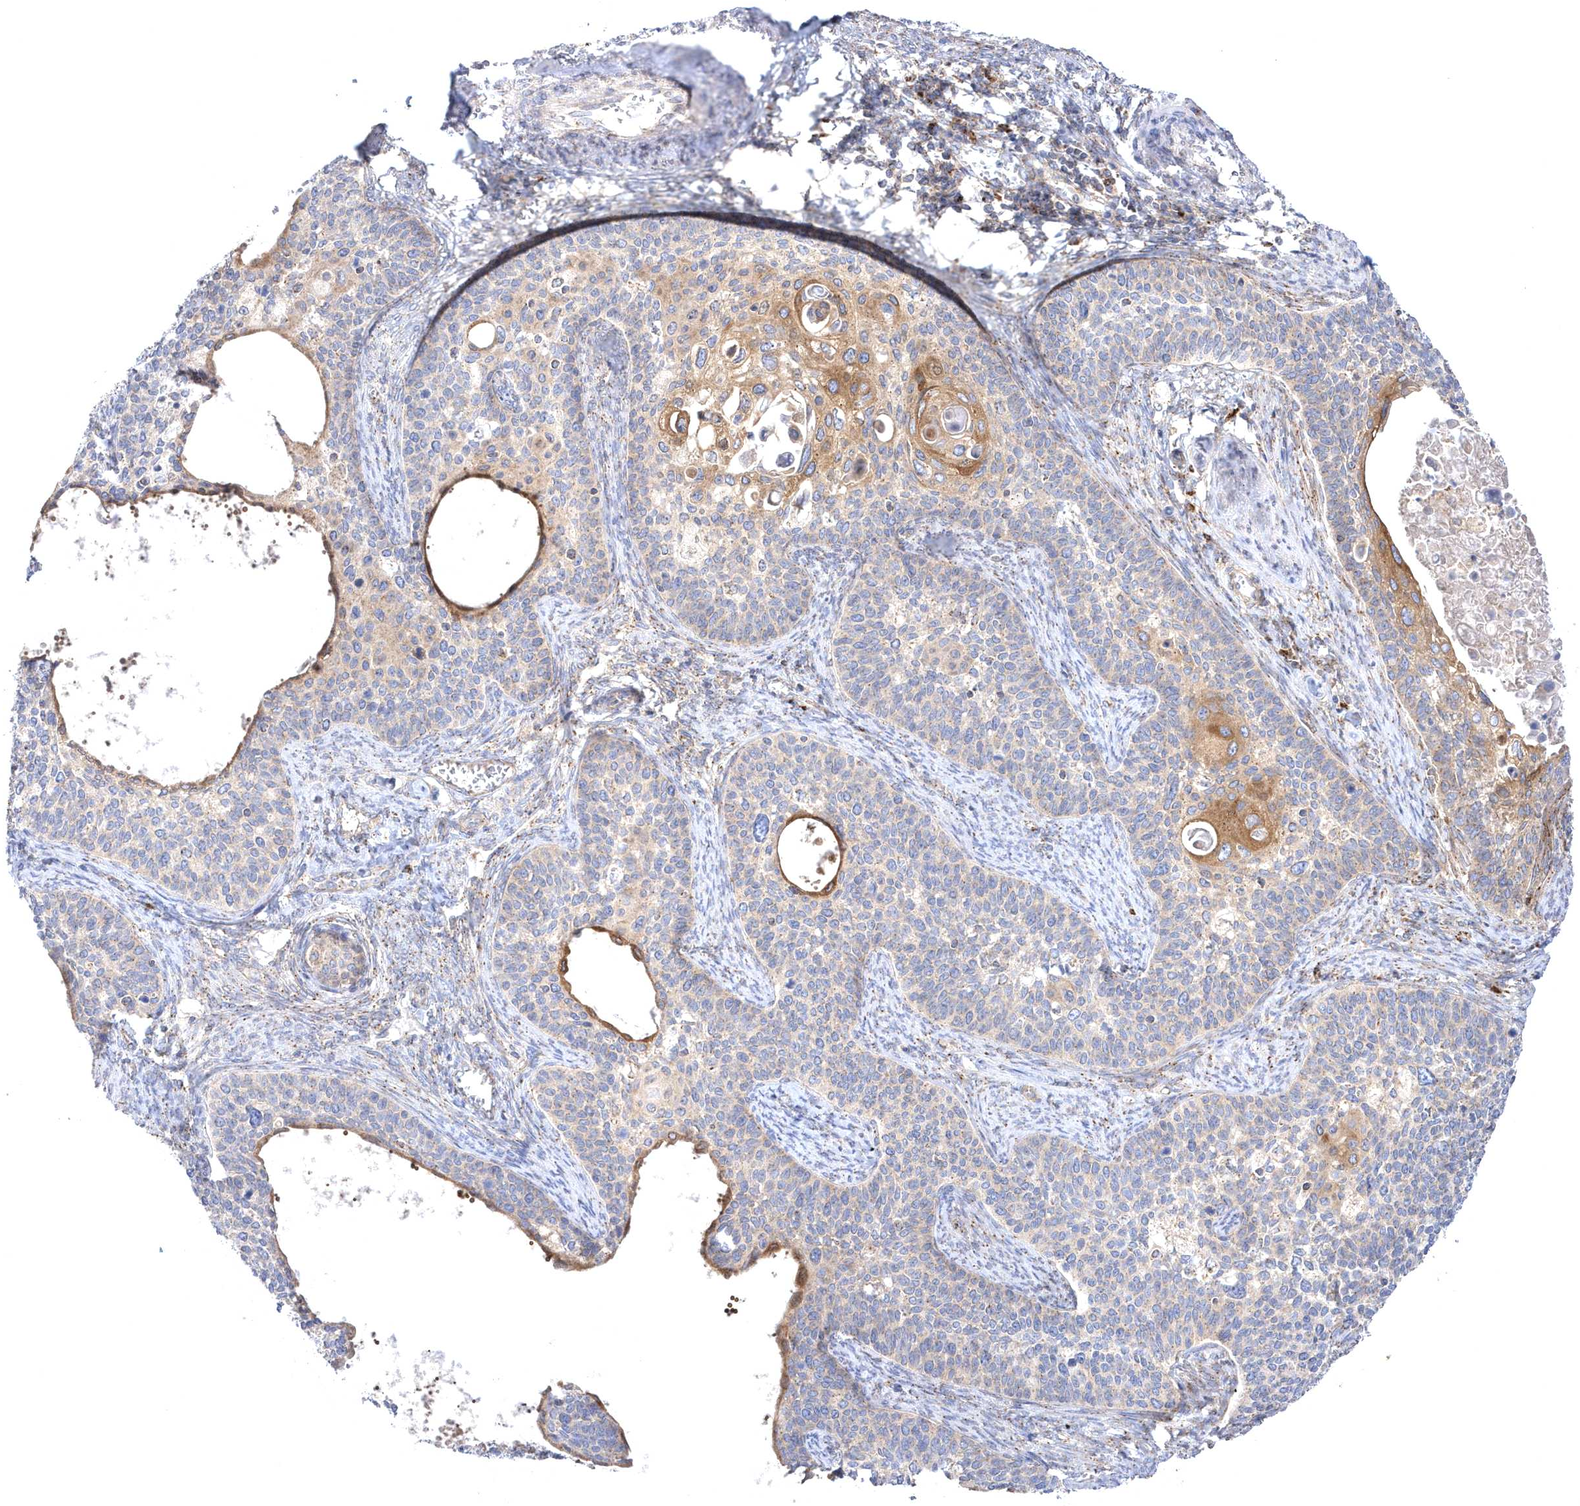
{"staining": {"intensity": "moderate", "quantity": "<25%", "location": "cytoplasmic/membranous"}, "tissue": "cervical cancer", "cell_type": "Tumor cells", "image_type": "cancer", "snomed": [{"axis": "morphology", "description": "Squamous cell carcinoma, NOS"}, {"axis": "topography", "description": "Cervix"}], "caption": "This image exhibits immunohistochemistry (IHC) staining of human cervical squamous cell carcinoma, with low moderate cytoplasmic/membranous expression in about <25% of tumor cells.", "gene": "COPB2", "patient": {"sex": "female", "age": 33}}